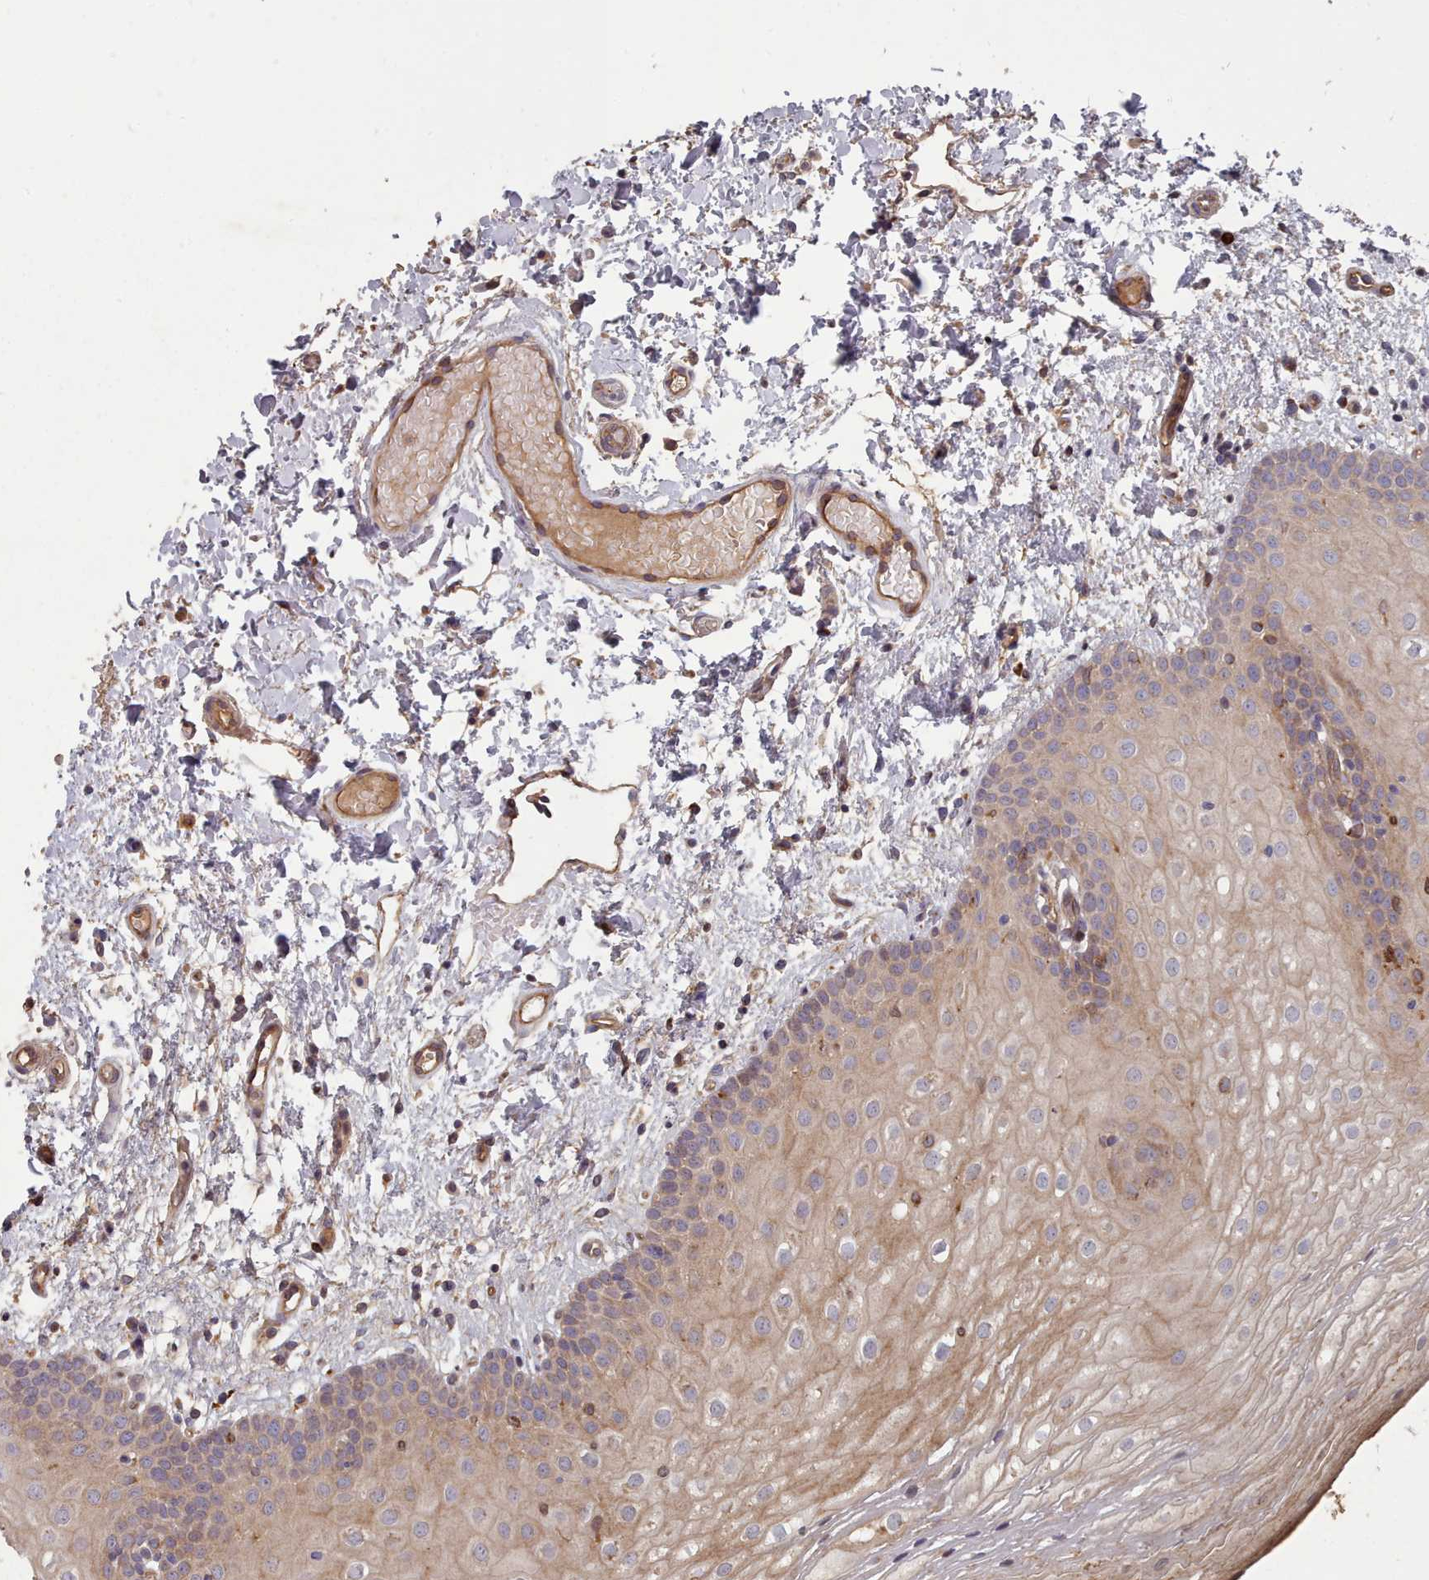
{"staining": {"intensity": "weak", "quantity": ">75%", "location": "cytoplasmic/membranous"}, "tissue": "oral mucosa", "cell_type": "Squamous epithelial cells", "image_type": "normal", "snomed": [{"axis": "morphology", "description": "Normal tissue, NOS"}, {"axis": "topography", "description": "Oral tissue"}], "caption": "A brown stain highlights weak cytoplasmic/membranous expression of a protein in squamous epithelial cells of normal oral mucosa. The staining is performed using DAB brown chromogen to label protein expression. The nuclei are counter-stained blue using hematoxylin.", "gene": "THSD7B", "patient": {"sex": "female", "age": 54}}